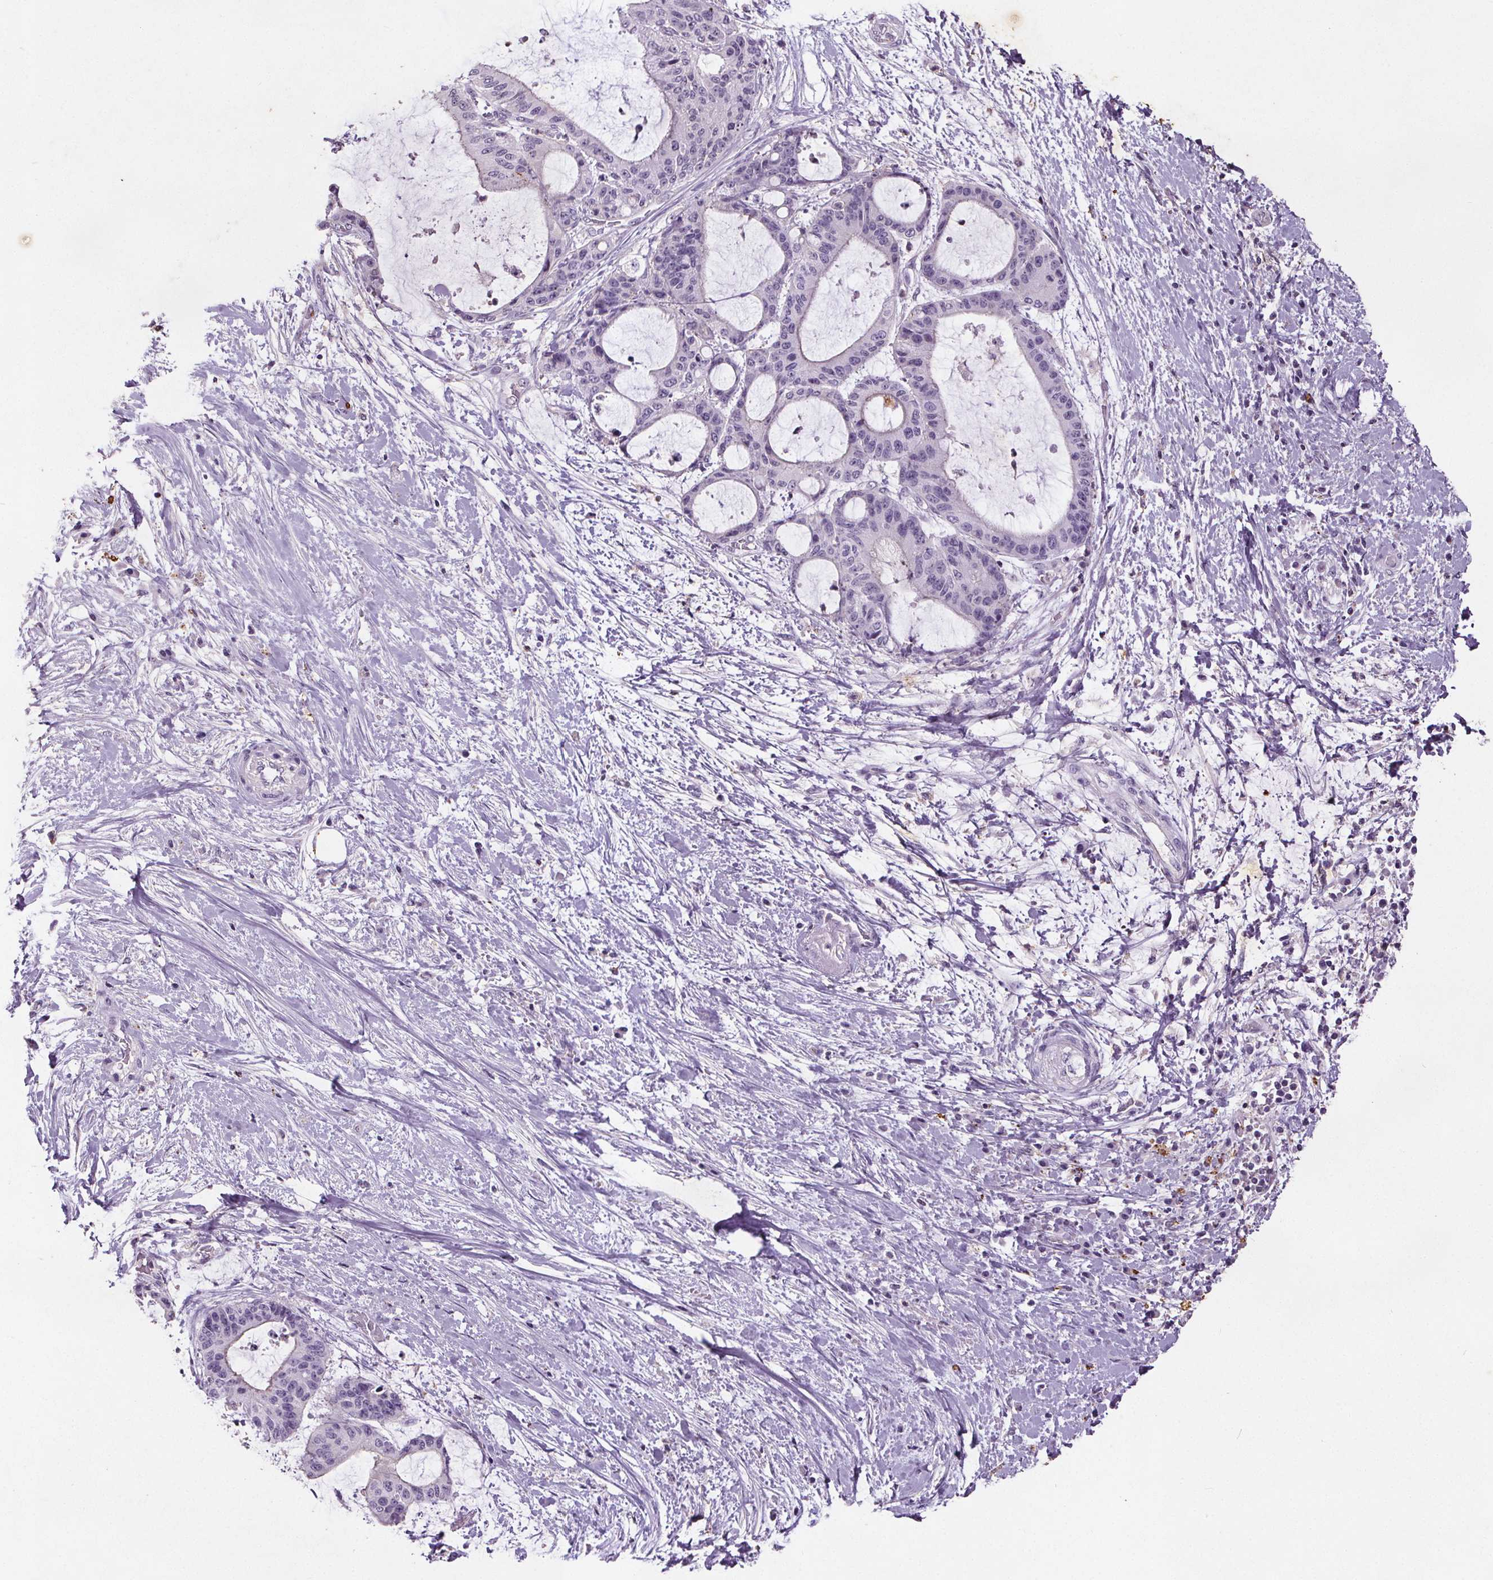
{"staining": {"intensity": "negative", "quantity": "none", "location": "none"}, "tissue": "liver cancer", "cell_type": "Tumor cells", "image_type": "cancer", "snomed": [{"axis": "morphology", "description": "Cholangiocarcinoma"}, {"axis": "topography", "description": "Liver"}], "caption": "The IHC histopathology image has no significant positivity in tumor cells of liver cancer tissue.", "gene": "C19orf84", "patient": {"sex": "female", "age": 73}}